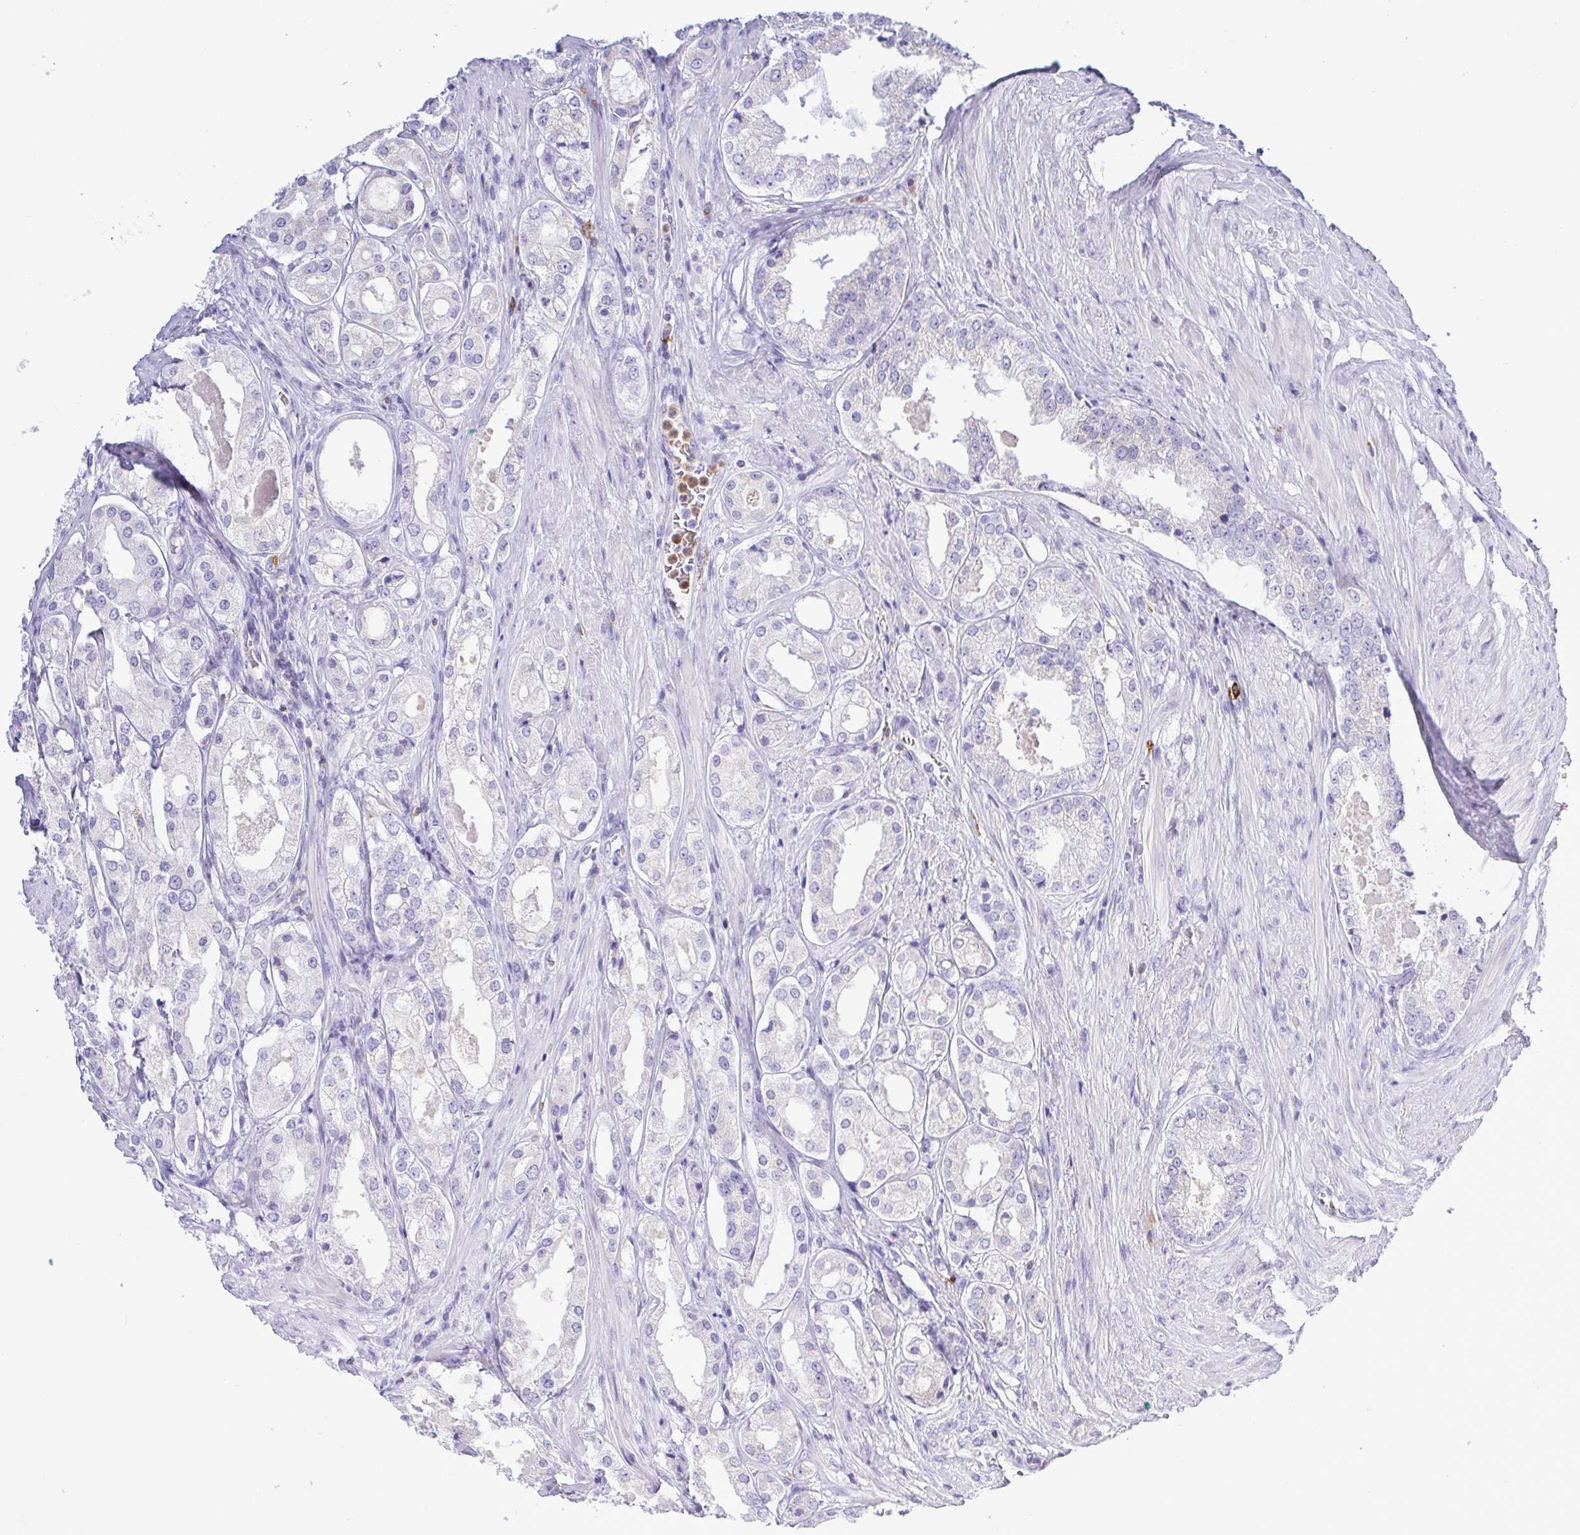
{"staining": {"intensity": "negative", "quantity": "none", "location": "none"}, "tissue": "prostate cancer", "cell_type": "Tumor cells", "image_type": "cancer", "snomed": [{"axis": "morphology", "description": "Adenocarcinoma, Low grade"}, {"axis": "topography", "description": "Prostate"}], "caption": "This photomicrograph is of low-grade adenocarcinoma (prostate) stained with IHC to label a protein in brown with the nuclei are counter-stained blue. There is no expression in tumor cells.", "gene": "PGLYRP1", "patient": {"sex": "male", "age": 68}}